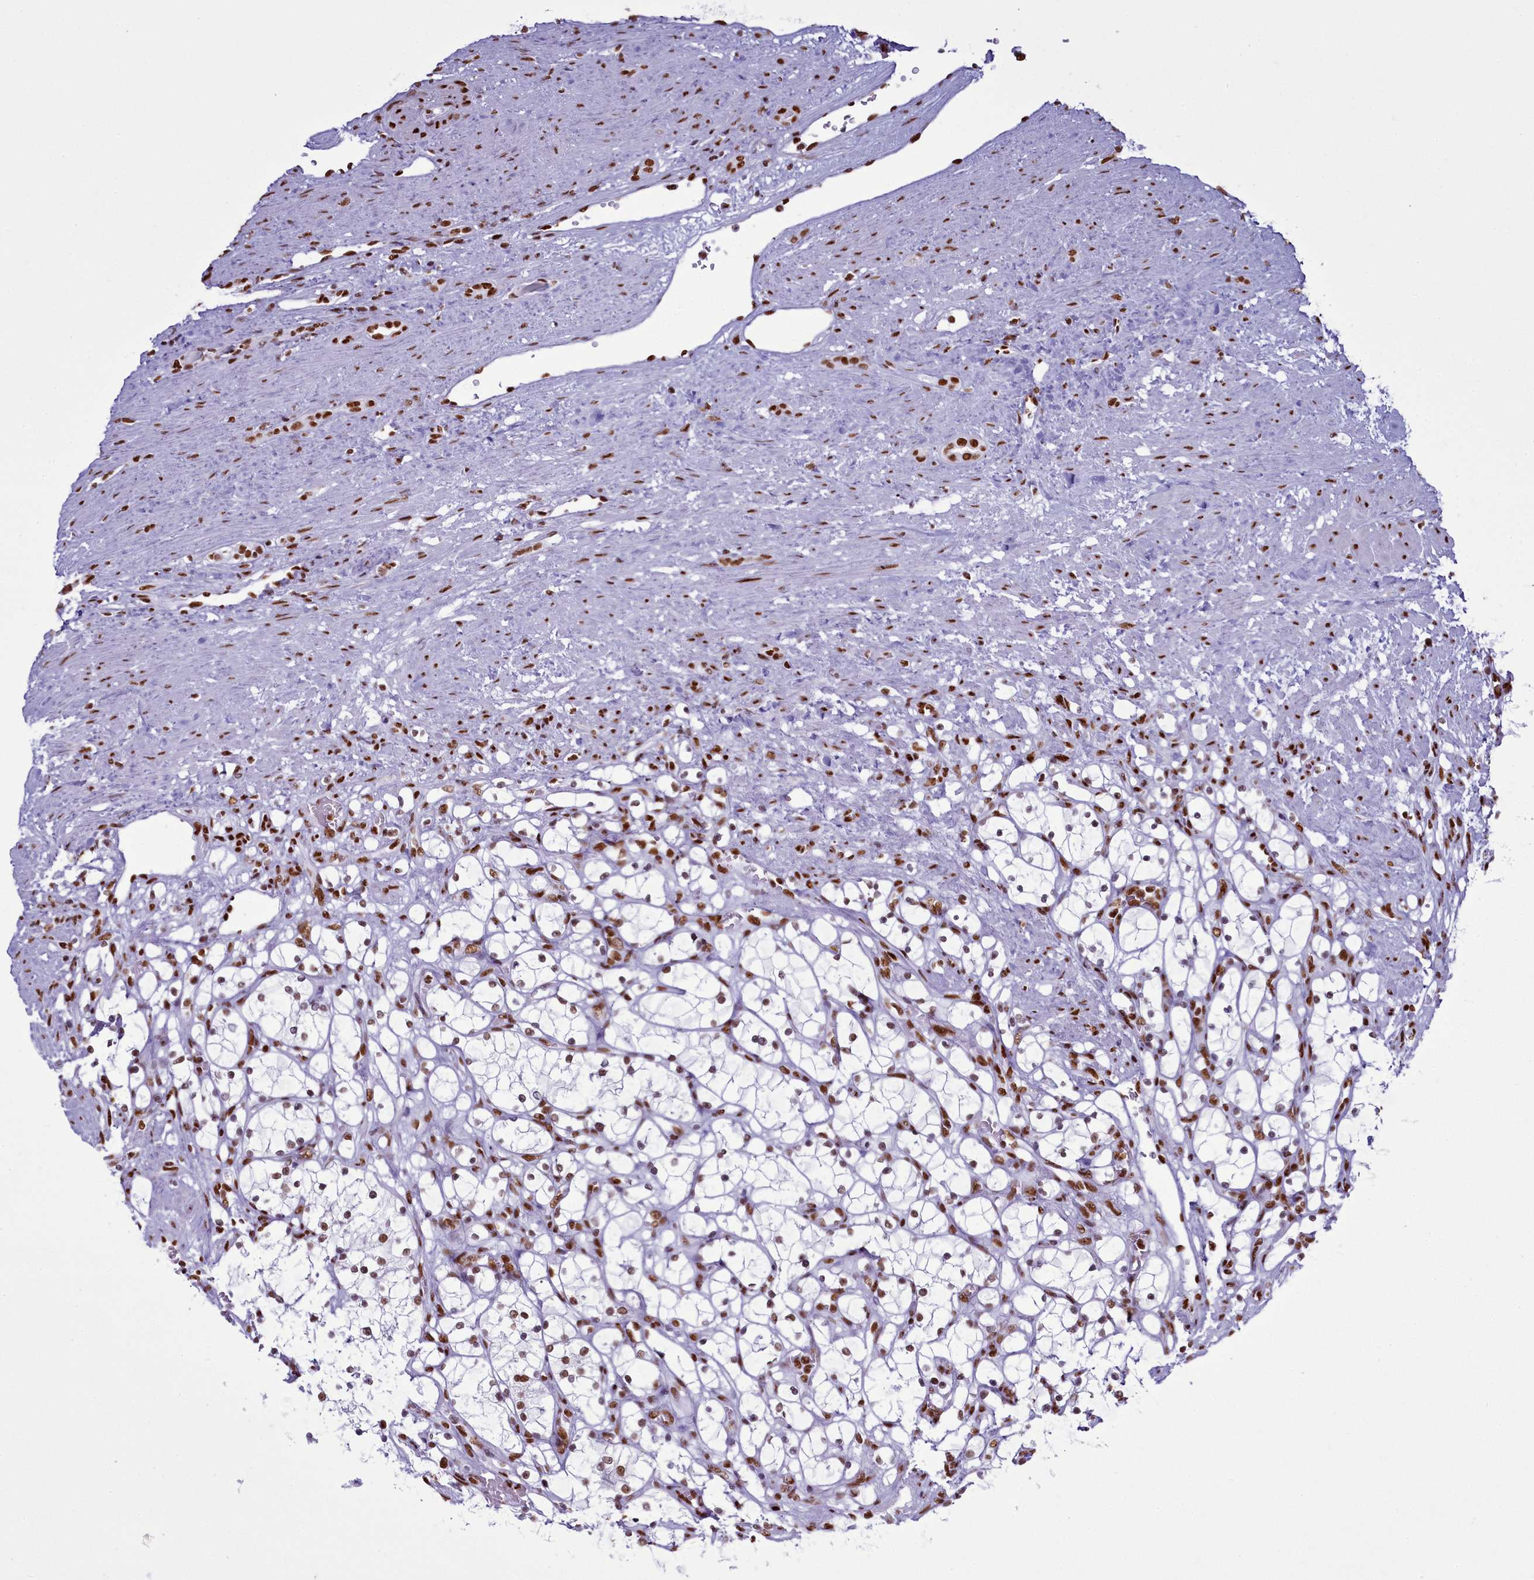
{"staining": {"intensity": "moderate", "quantity": ">75%", "location": "nuclear"}, "tissue": "renal cancer", "cell_type": "Tumor cells", "image_type": "cancer", "snomed": [{"axis": "morphology", "description": "Adenocarcinoma, NOS"}, {"axis": "topography", "description": "Kidney"}], "caption": "A micrograph of human renal adenocarcinoma stained for a protein displays moderate nuclear brown staining in tumor cells.", "gene": "RALY", "patient": {"sex": "female", "age": 69}}